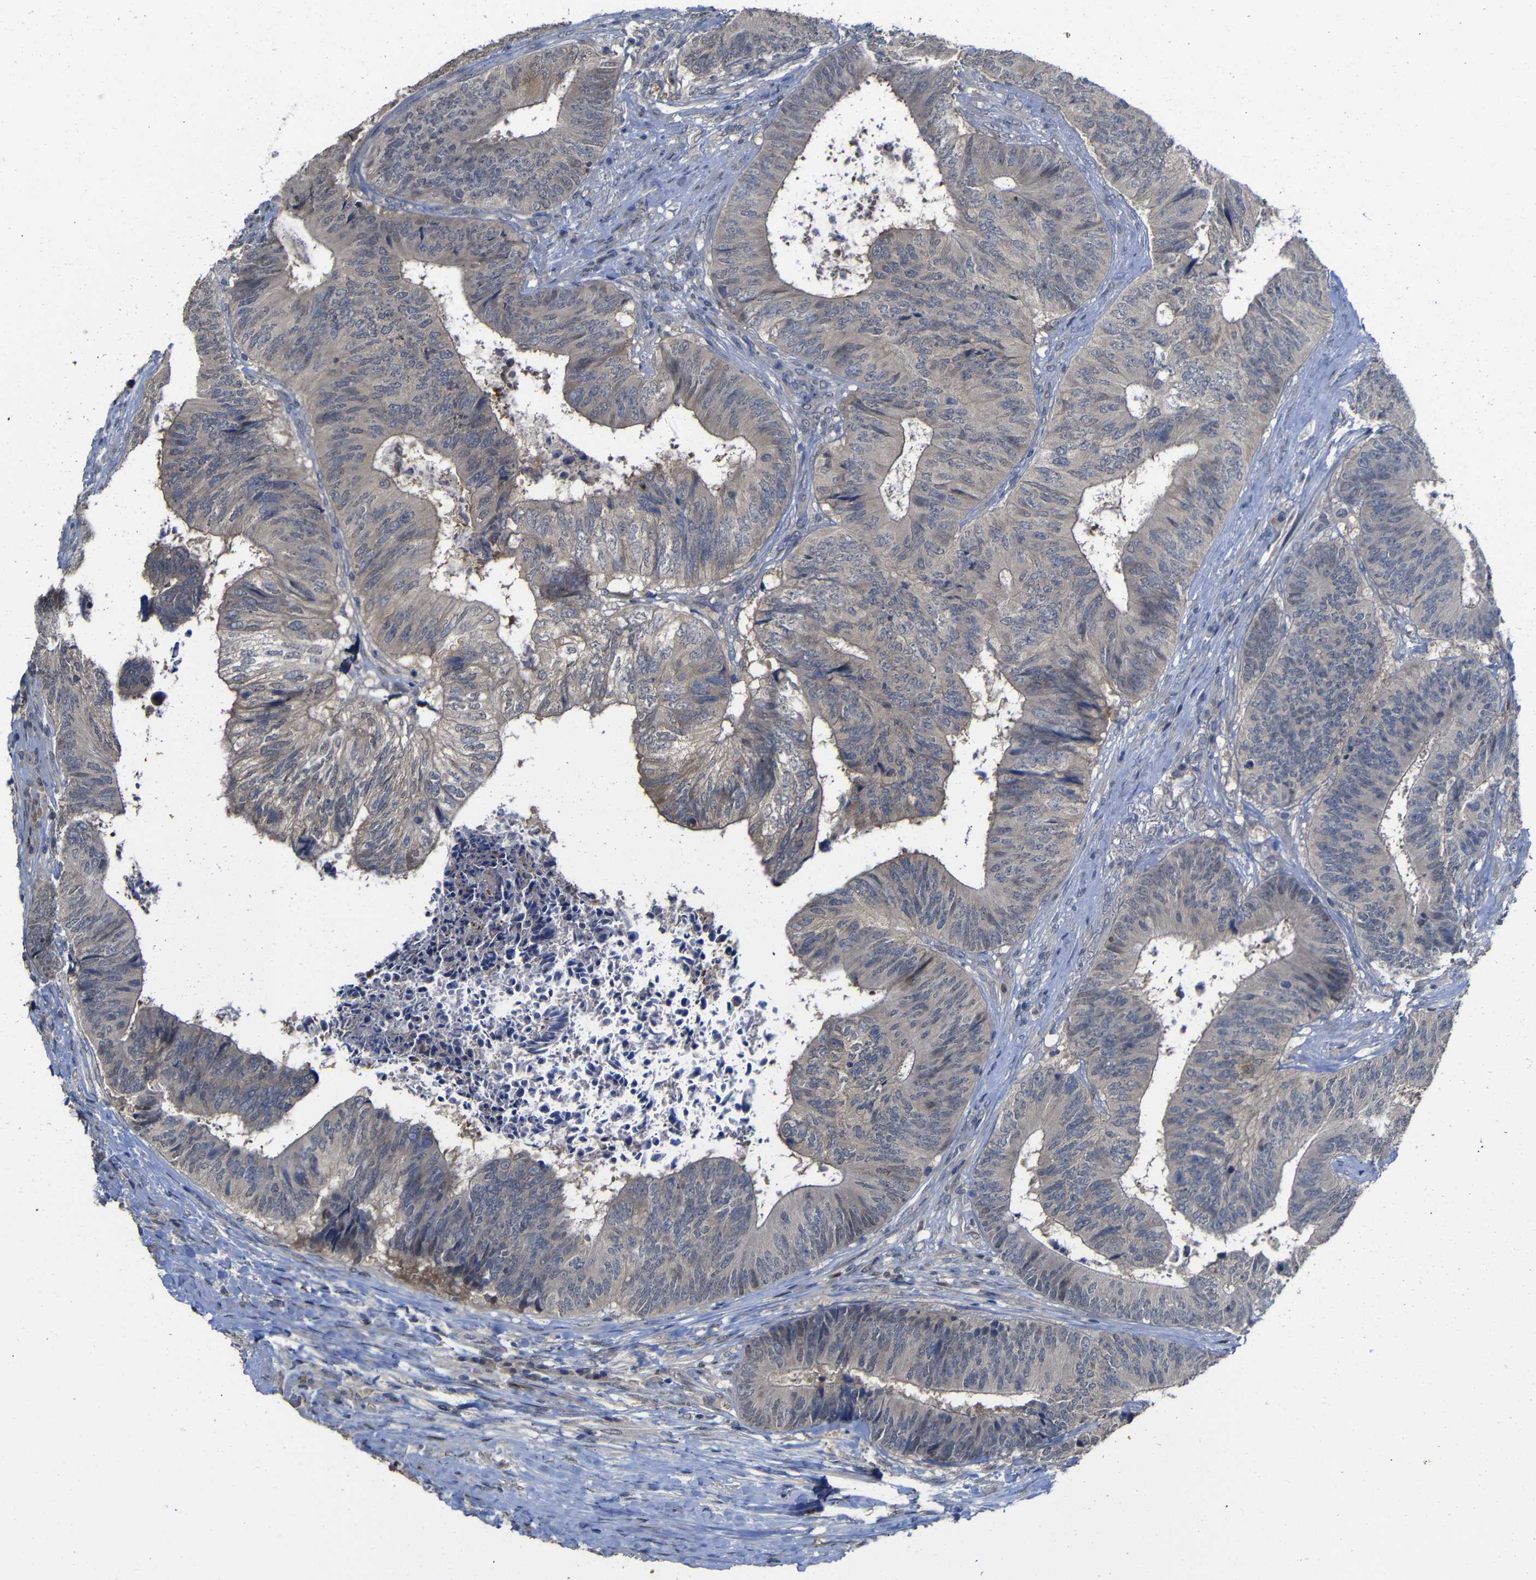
{"staining": {"intensity": "weak", "quantity": "25%-75%", "location": "cytoplasmic/membranous"}, "tissue": "colorectal cancer", "cell_type": "Tumor cells", "image_type": "cancer", "snomed": [{"axis": "morphology", "description": "Adenocarcinoma, NOS"}, {"axis": "topography", "description": "Rectum"}], "caption": "Protein staining displays weak cytoplasmic/membranous expression in approximately 25%-75% of tumor cells in colorectal adenocarcinoma.", "gene": "ATG12", "patient": {"sex": "male", "age": 72}}